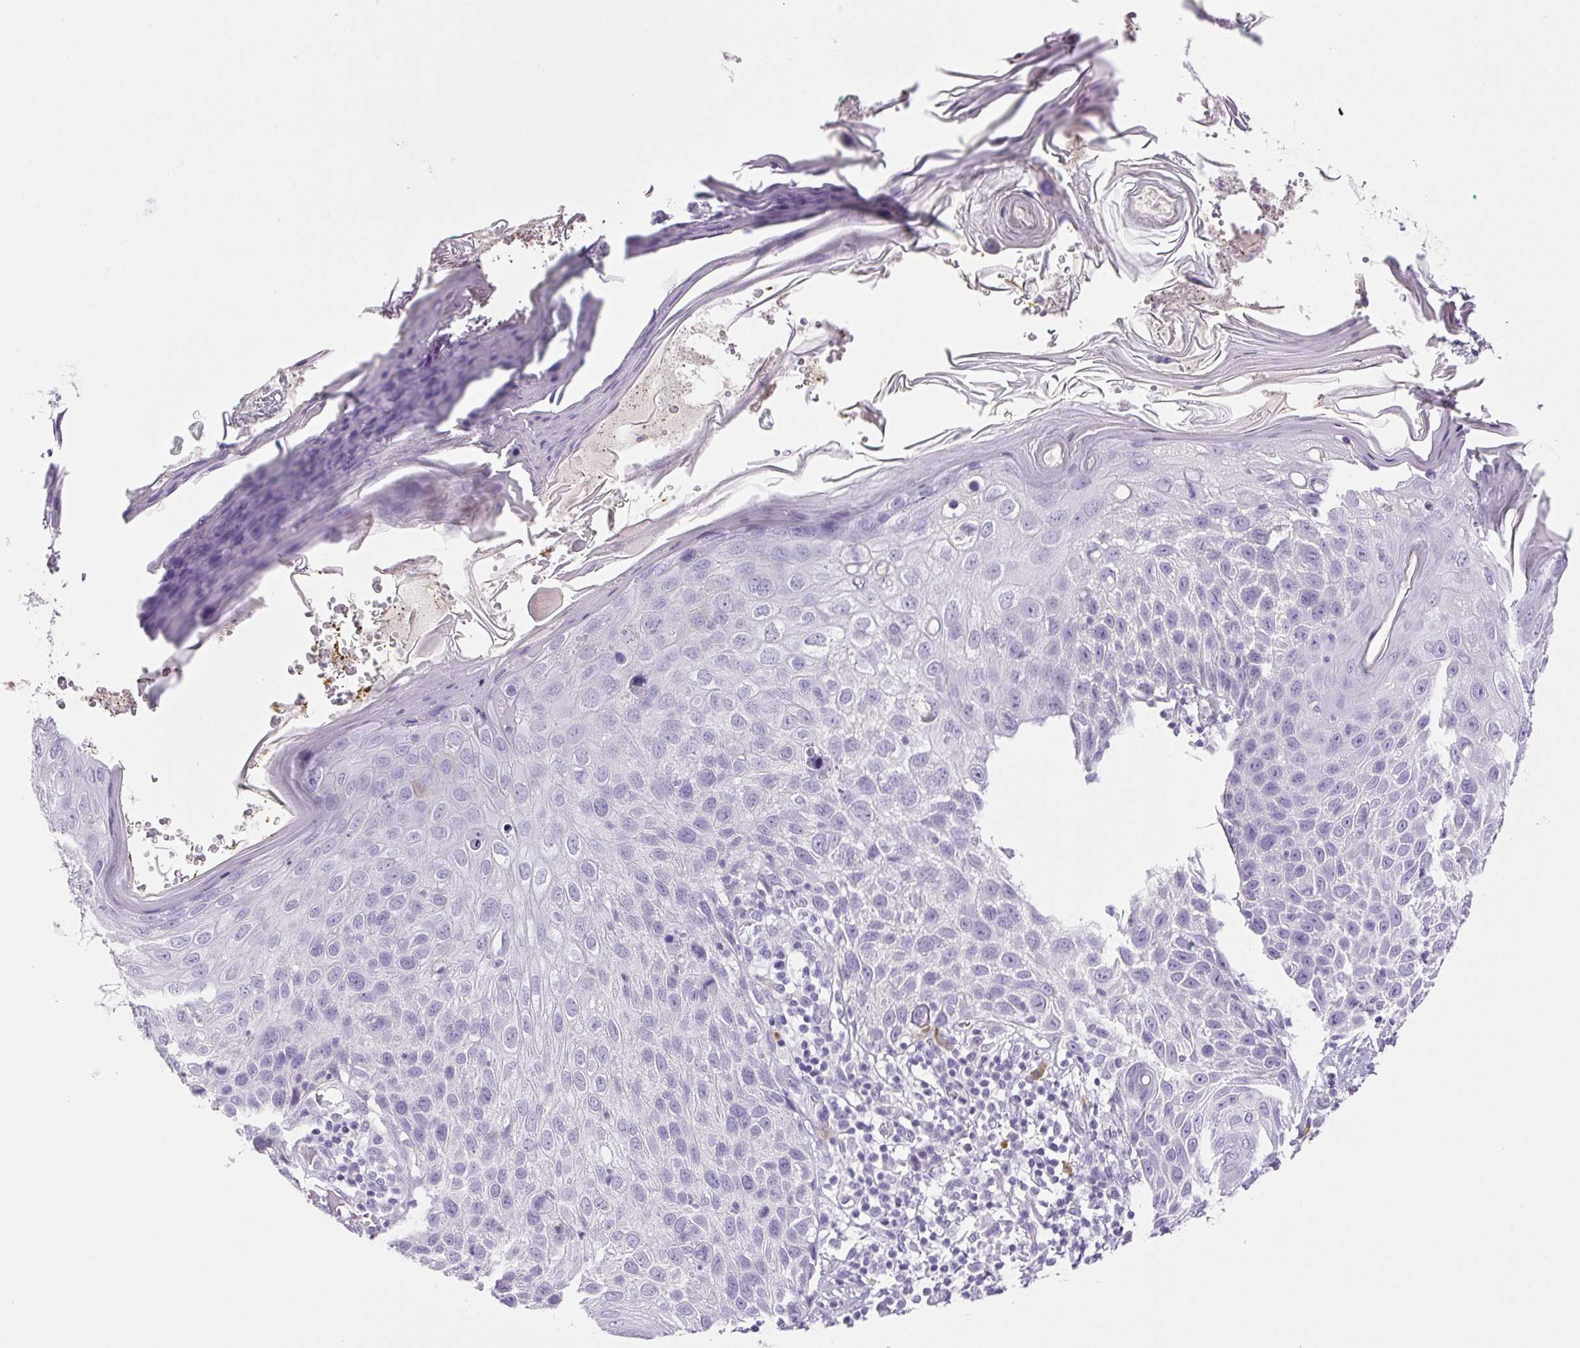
{"staining": {"intensity": "negative", "quantity": "none", "location": "none"}, "tissue": "skin cancer", "cell_type": "Tumor cells", "image_type": "cancer", "snomed": [{"axis": "morphology", "description": "Squamous cell carcinoma, NOS"}, {"axis": "topography", "description": "Skin"}], "caption": "Tumor cells are negative for protein expression in human skin cancer (squamous cell carcinoma).", "gene": "PAPPA2", "patient": {"sex": "female", "age": 87}}